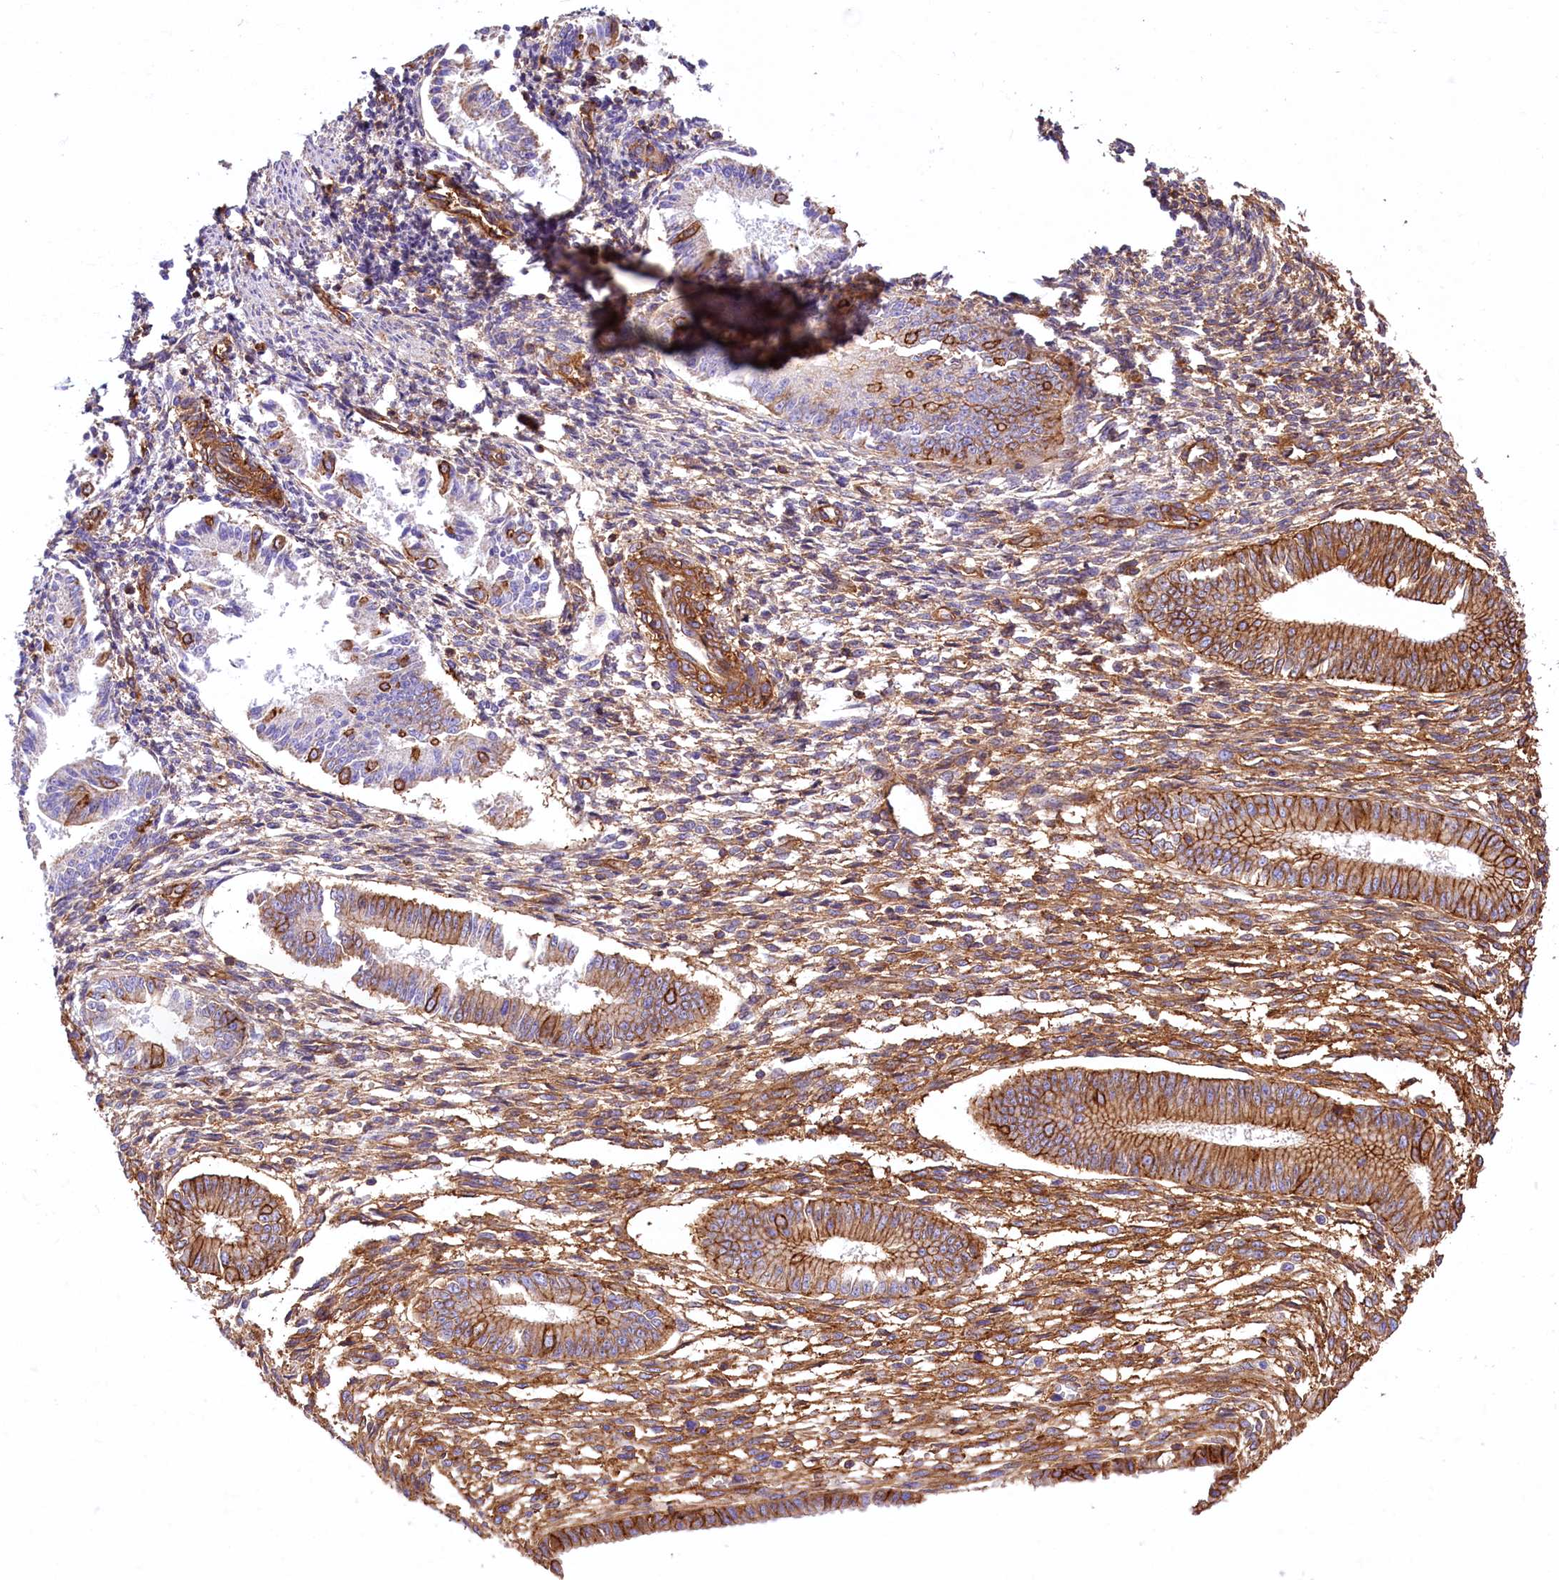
{"staining": {"intensity": "moderate", "quantity": "25%-75%", "location": "cytoplasmic/membranous"}, "tissue": "endometrium", "cell_type": "Cells in endometrial stroma", "image_type": "normal", "snomed": [{"axis": "morphology", "description": "Normal tissue, NOS"}, {"axis": "topography", "description": "Uterus"}, {"axis": "topography", "description": "Endometrium"}], "caption": "This is a photomicrograph of immunohistochemistry (IHC) staining of benign endometrium, which shows moderate staining in the cytoplasmic/membranous of cells in endometrial stroma.", "gene": "ATP2B4", "patient": {"sex": "female", "age": 48}}